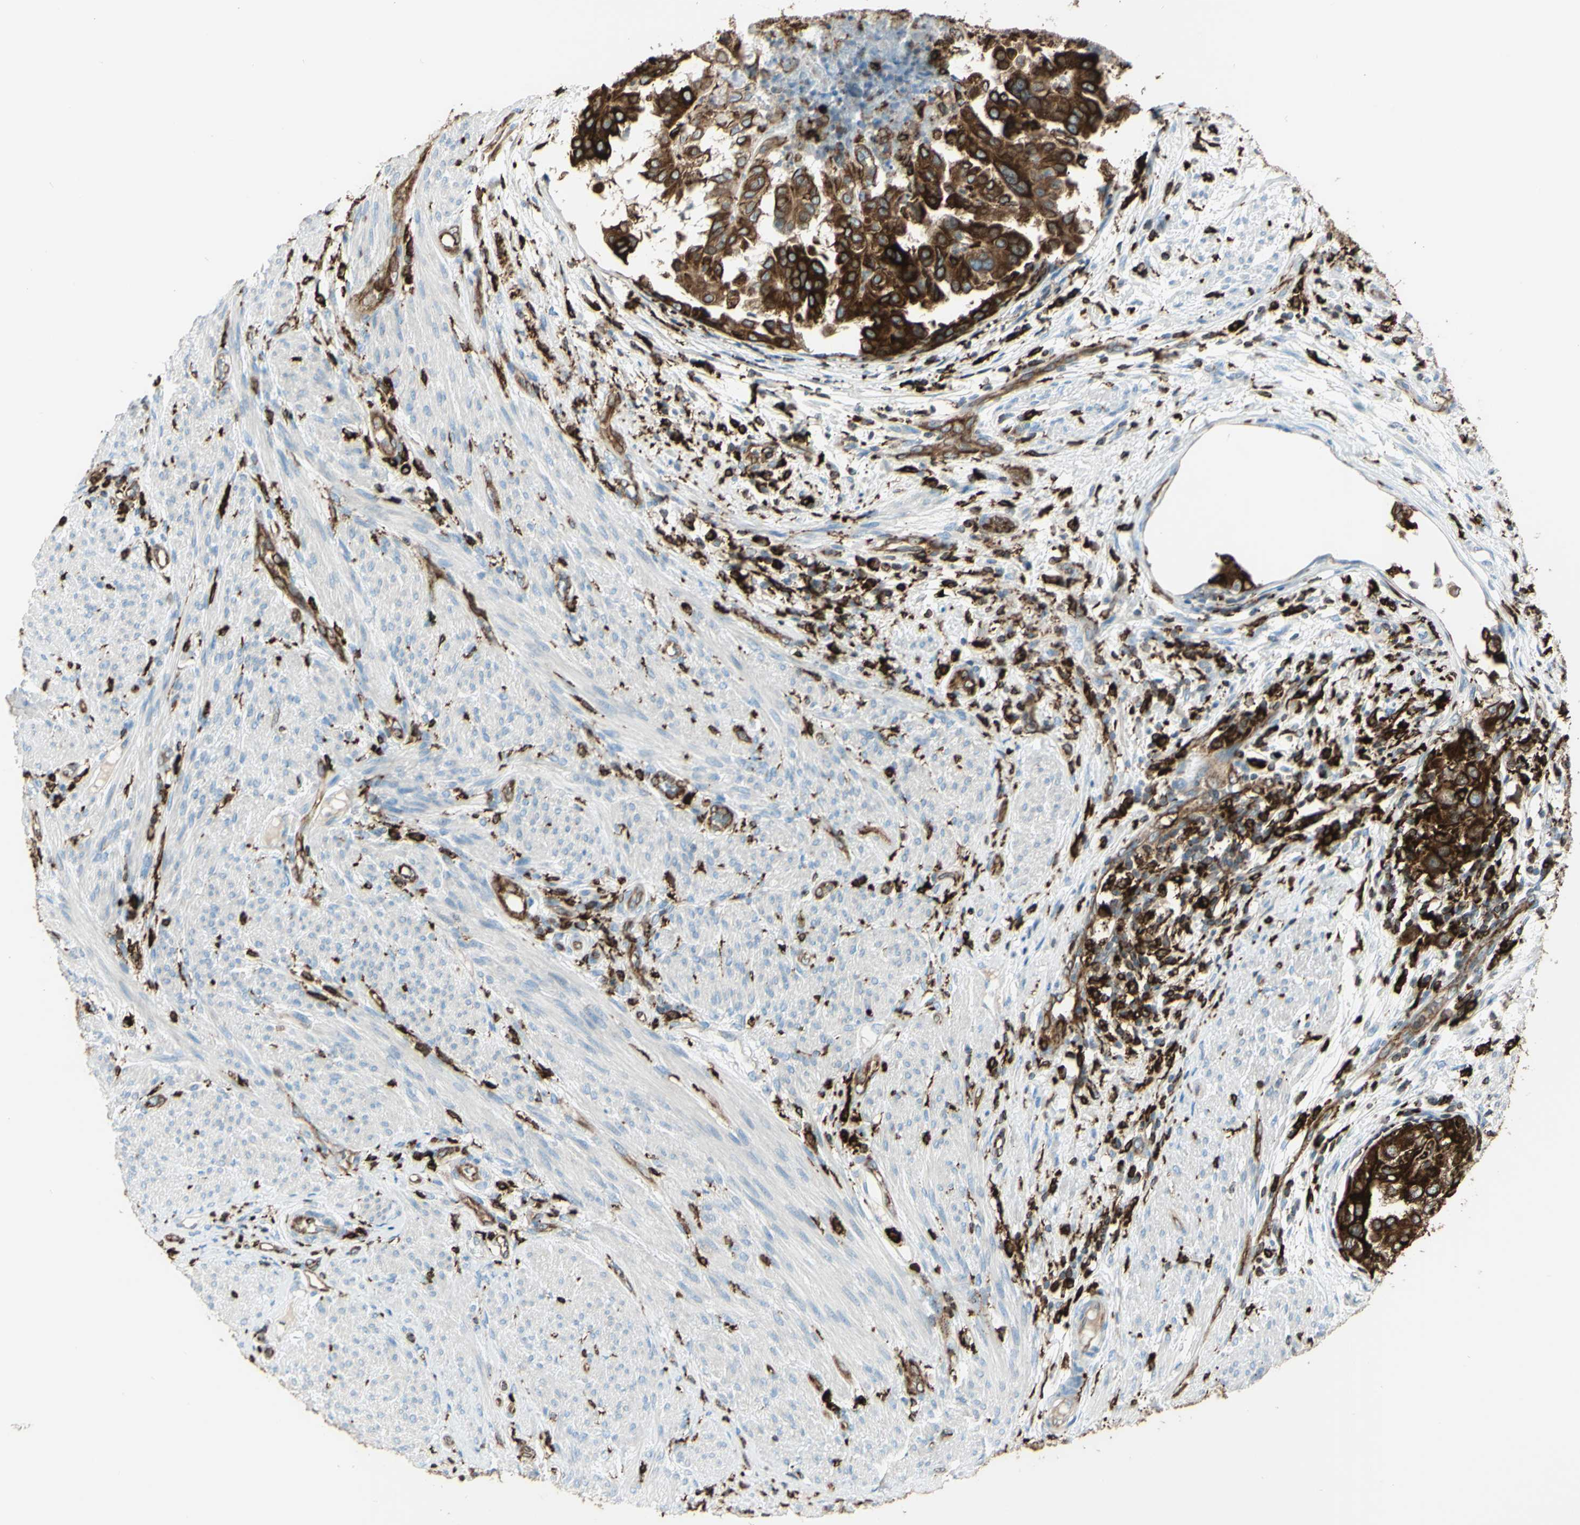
{"staining": {"intensity": "strong", "quantity": ">75%", "location": "cytoplasmic/membranous"}, "tissue": "endometrial cancer", "cell_type": "Tumor cells", "image_type": "cancer", "snomed": [{"axis": "morphology", "description": "Adenocarcinoma, NOS"}, {"axis": "topography", "description": "Endometrium"}], "caption": "IHC (DAB) staining of endometrial cancer displays strong cytoplasmic/membranous protein positivity in approximately >75% of tumor cells.", "gene": "CD74", "patient": {"sex": "female", "age": 85}}